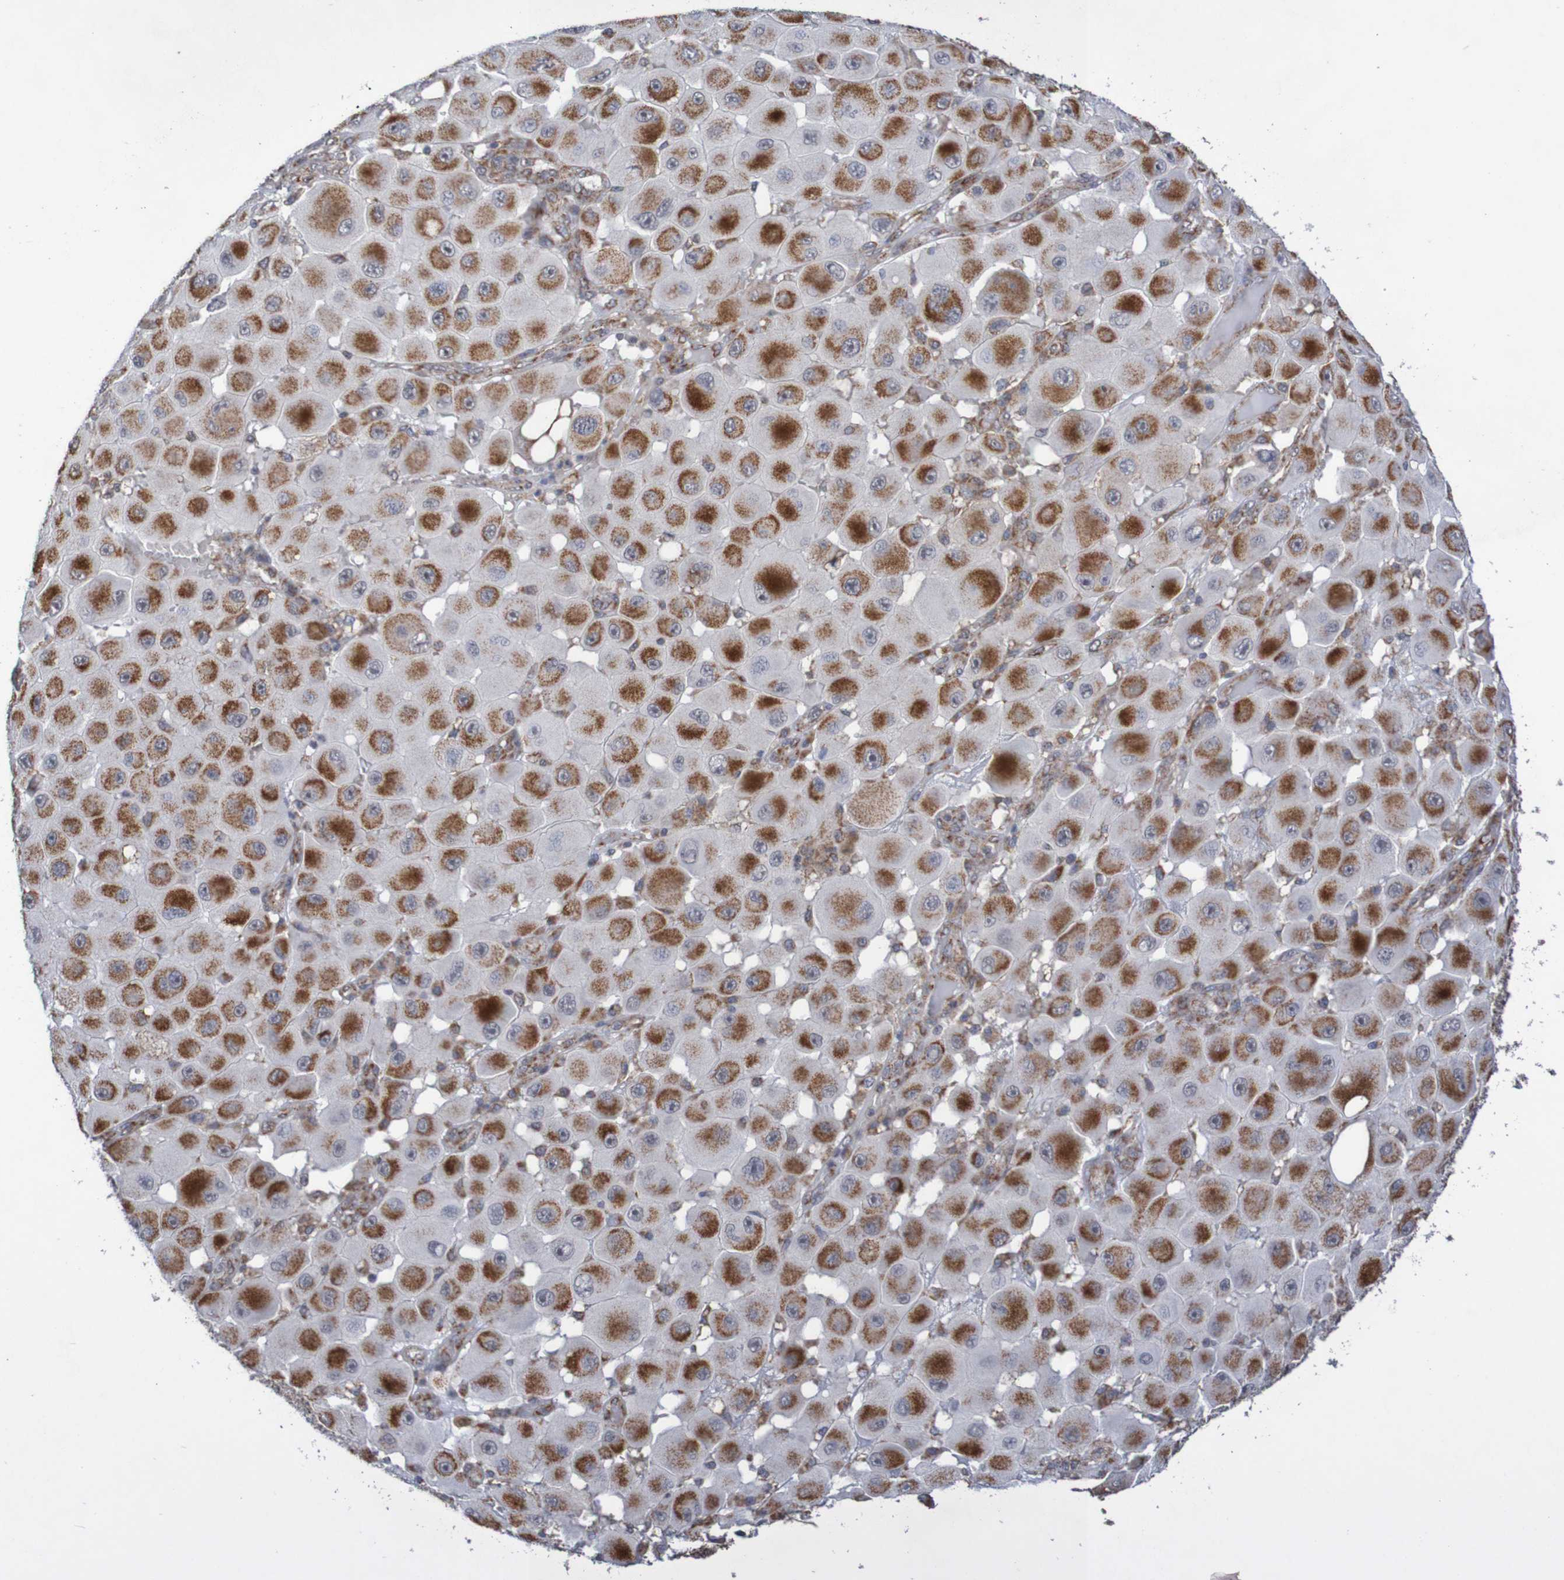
{"staining": {"intensity": "strong", "quantity": ">75%", "location": "cytoplasmic/membranous"}, "tissue": "melanoma", "cell_type": "Tumor cells", "image_type": "cancer", "snomed": [{"axis": "morphology", "description": "Malignant melanoma, NOS"}, {"axis": "topography", "description": "Skin"}], "caption": "Malignant melanoma was stained to show a protein in brown. There is high levels of strong cytoplasmic/membranous positivity in approximately >75% of tumor cells.", "gene": "DVL1", "patient": {"sex": "female", "age": 81}}